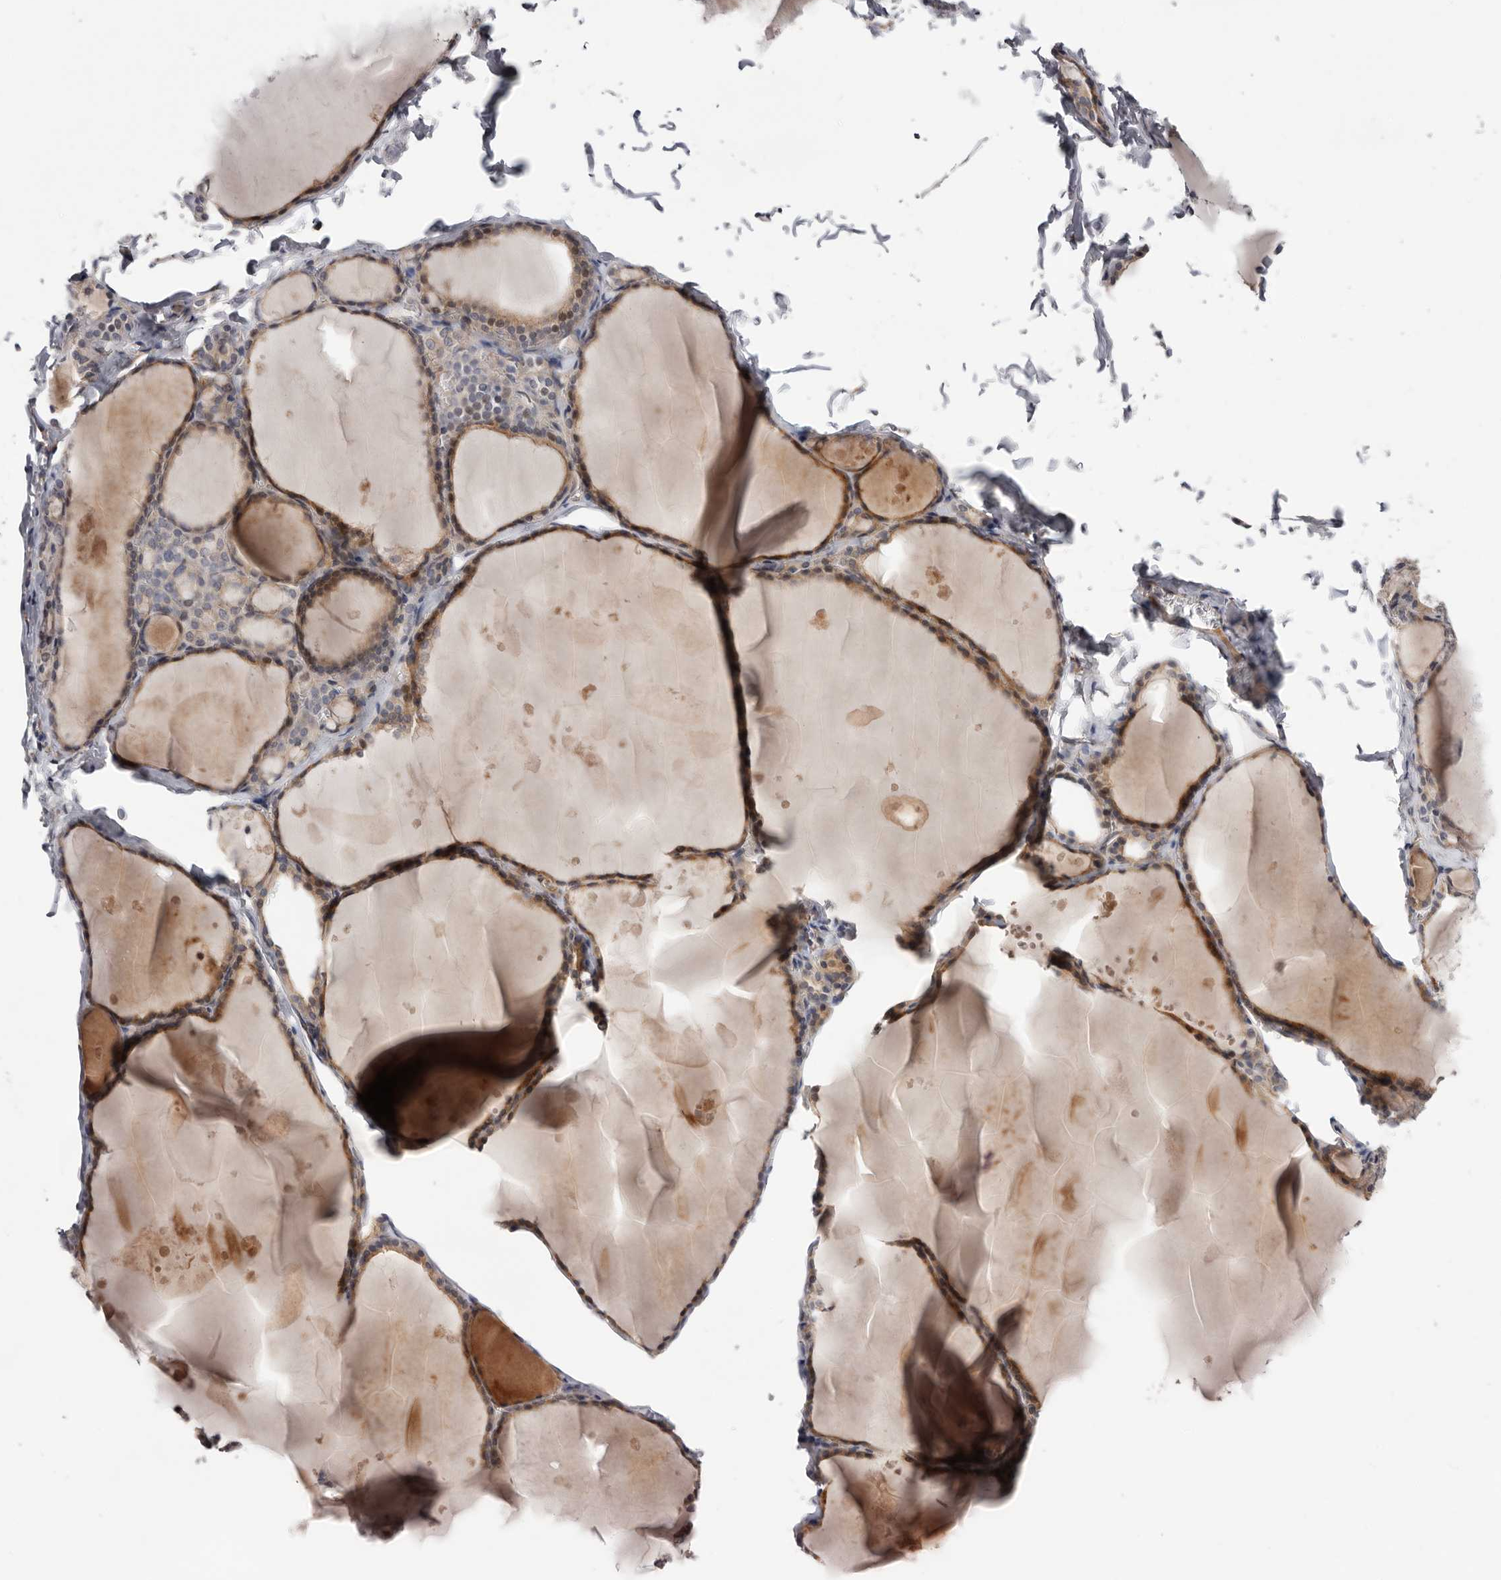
{"staining": {"intensity": "moderate", "quantity": "25%-75%", "location": "cytoplasmic/membranous"}, "tissue": "thyroid gland", "cell_type": "Glandular cells", "image_type": "normal", "snomed": [{"axis": "morphology", "description": "Normal tissue, NOS"}, {"axis": "topography", "description": "Thyroid gland"}], "caption": "This image displays immunohistochemistry staining of normal thyroid gland, with medium moderate cytoplasmic/membranous staining in approximately 25%-75% of glandular cells.", "gene": "USH1C", "patient": {"sex": "male", "age": 56}}